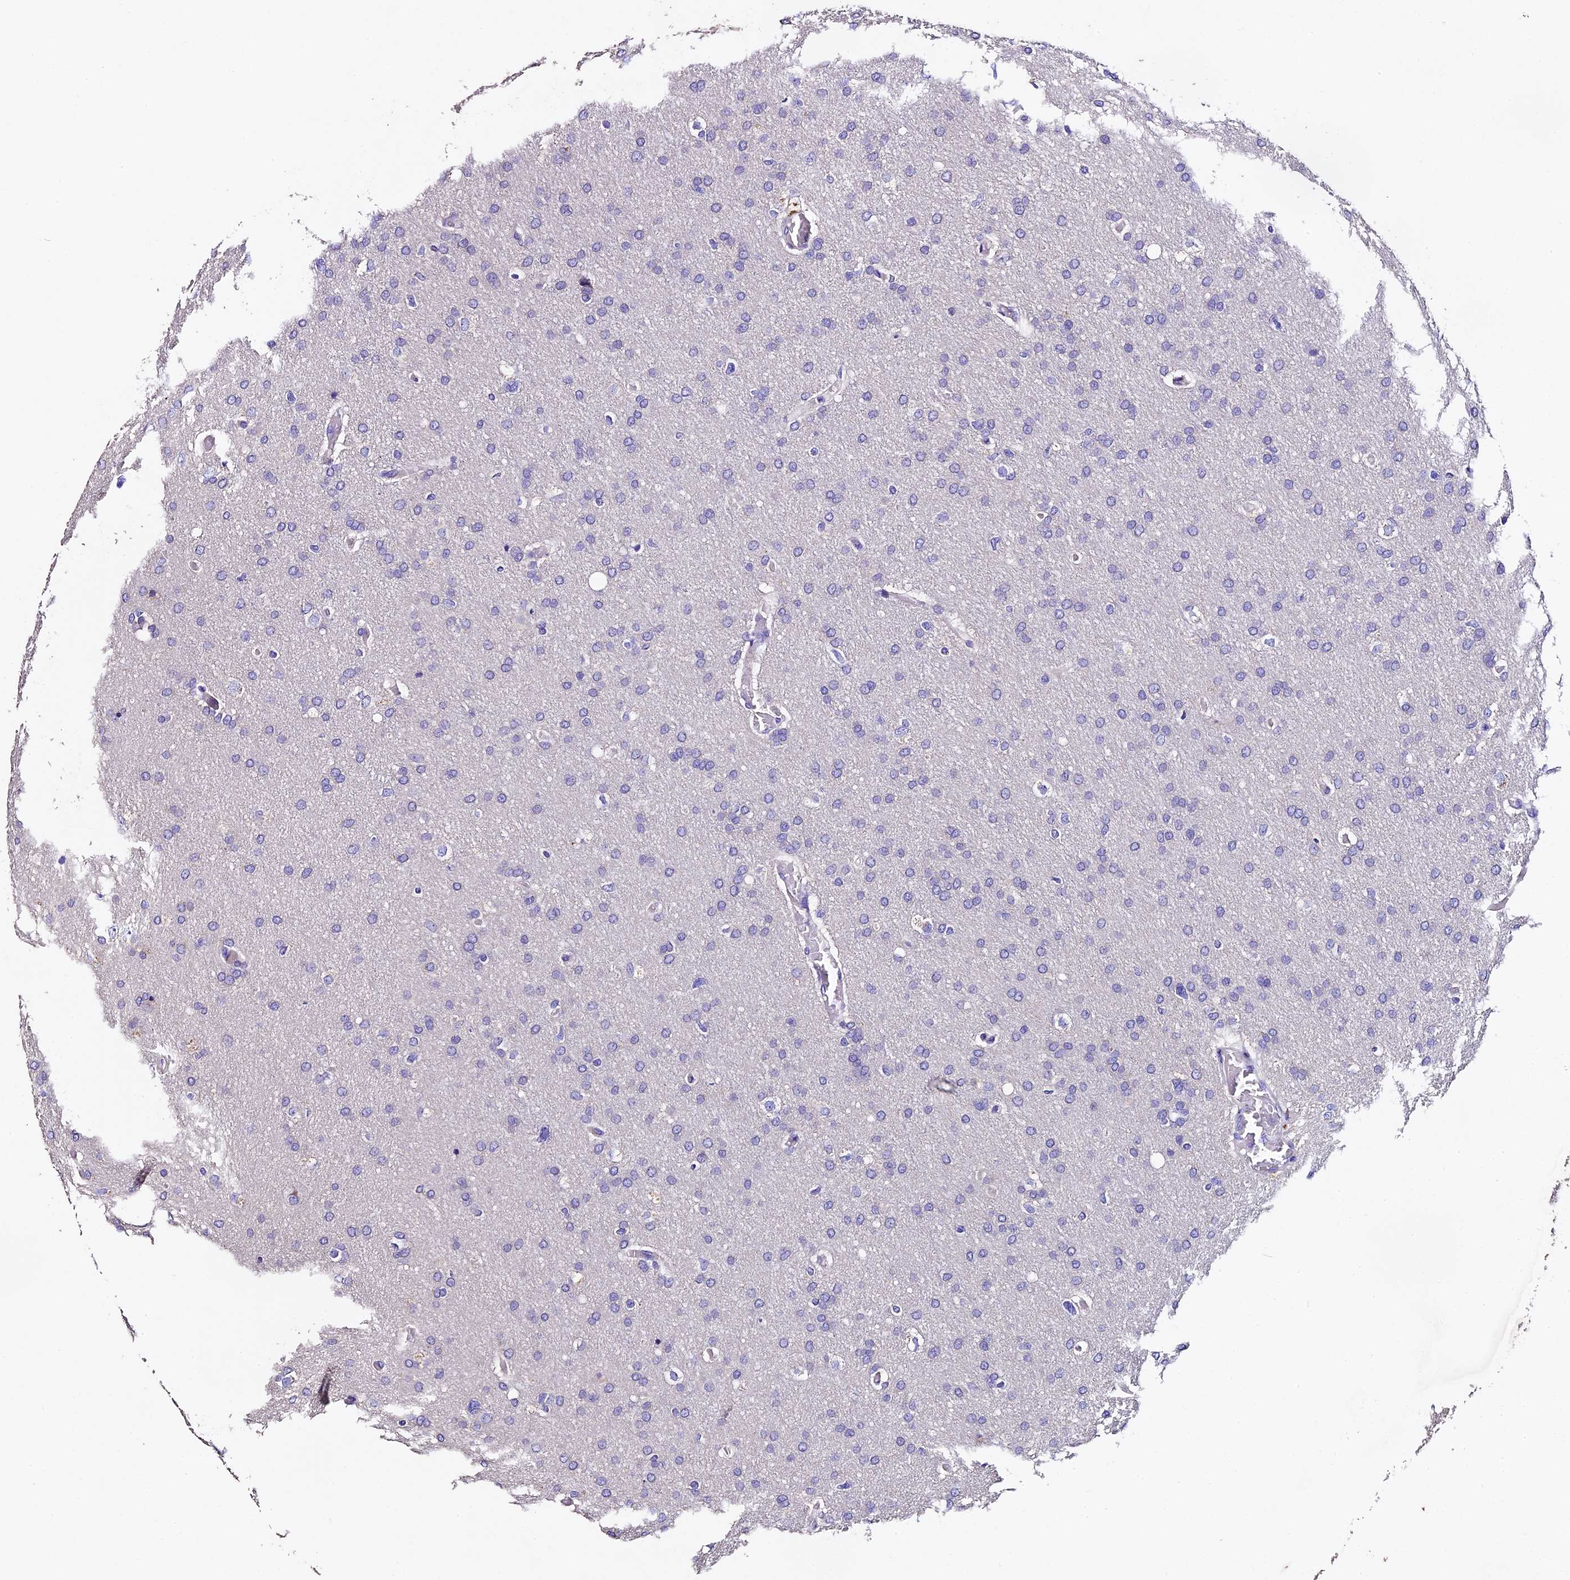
{"staining": {"intensity": "negative", "quantity": "none", "location": "none"}, "tissue": "glioma", "cell_type": "Tumor cells", "image_type": "cancer", "snomed": [{"axis": "morphology", "description": "Glioma, malignant, High grade"}, {"axis": "topography", "description": "Cerebral cortex"}], "caption": "Tumor cells show no significant positivity in malignant glioma (high-grade). The staining is performed using DAB (3,3'-diaminobenzidine) brown chromogen with nuclei counter-stained in using hematoxylin.", "gene": "FBXW9", "patient": {"sex": "female", "age": 36}}